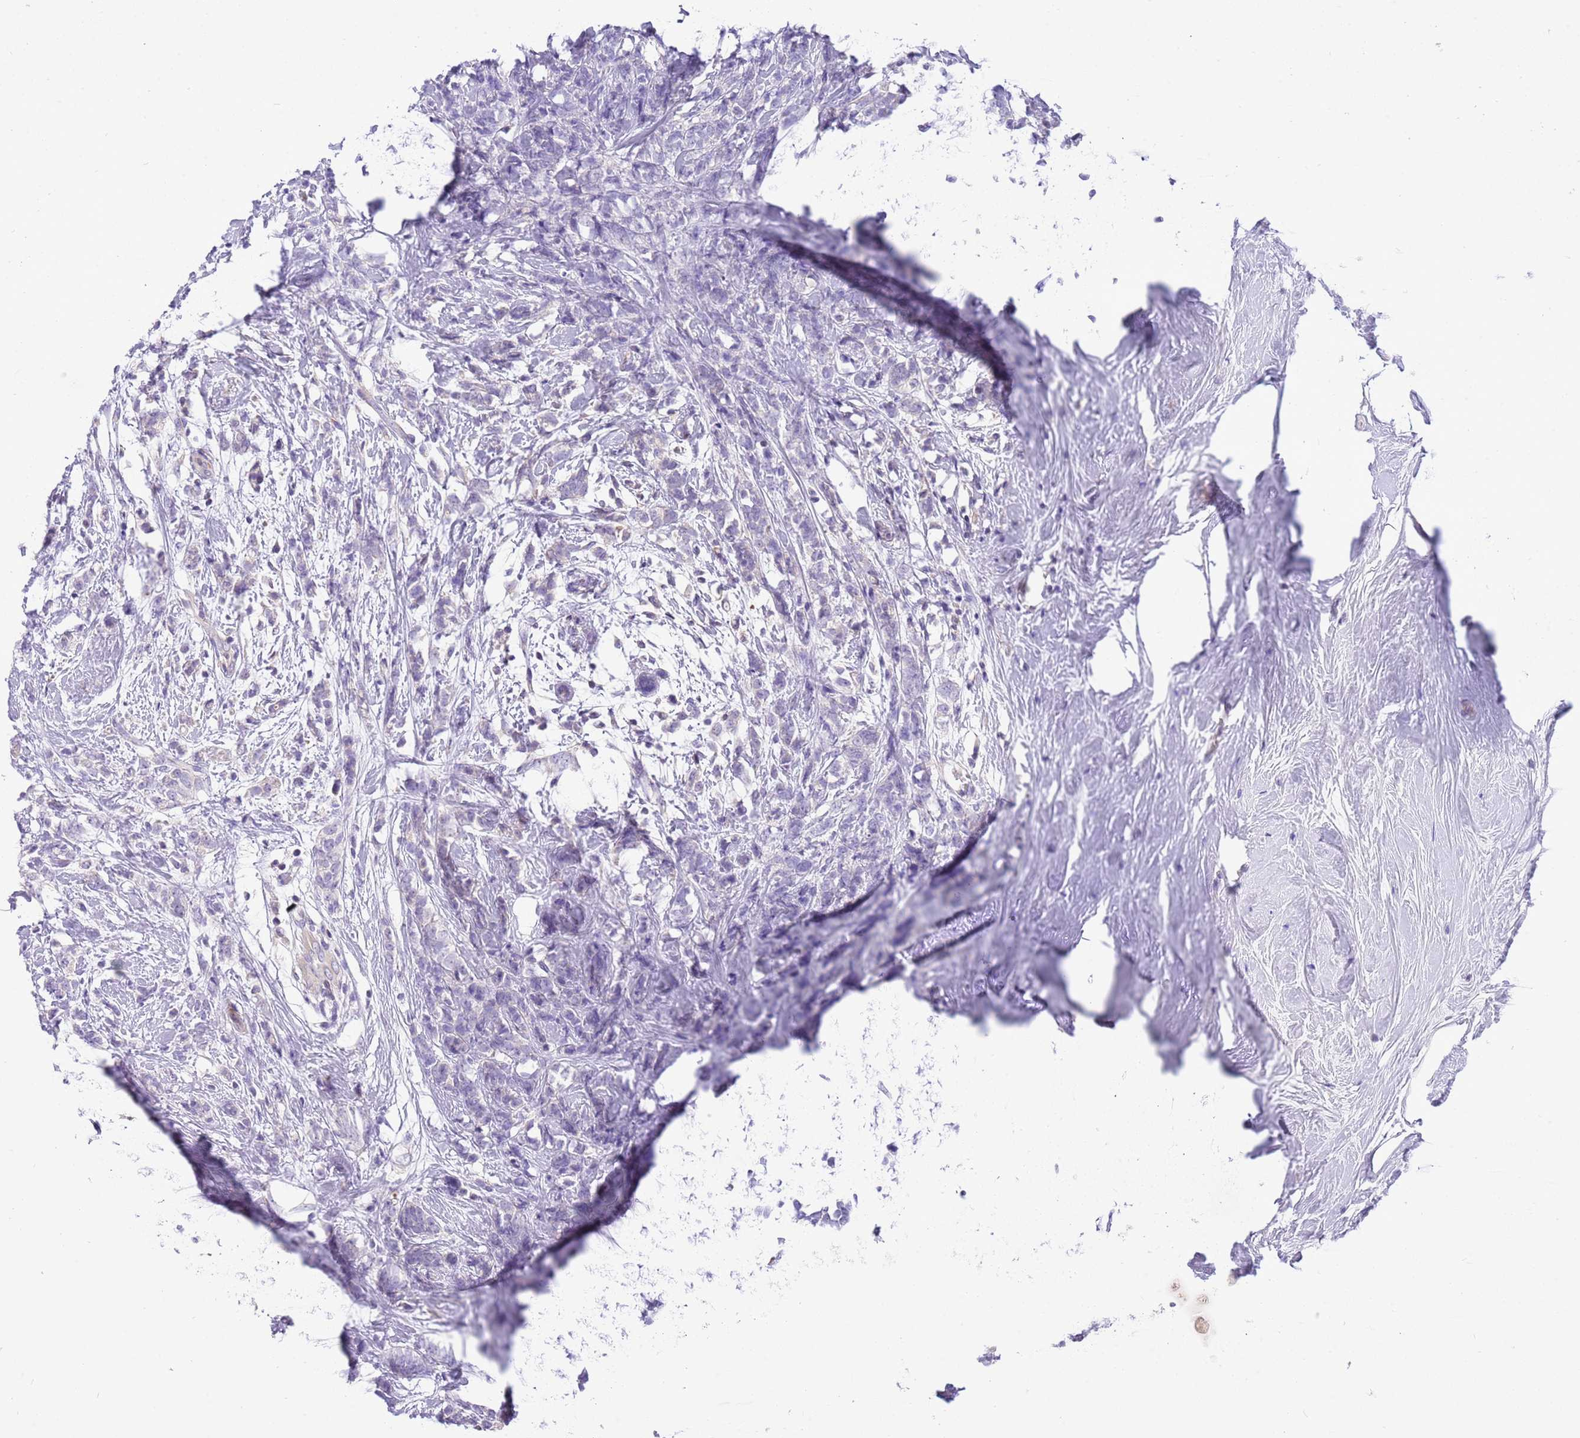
{"staining": {"intensity": "negative", "quantity": "none", "location": "none"}, "tissue": "breast cancer", "cell_type": "Tumor cells", "image_type": "cancer", "snomed": [{"axis": "morphology", "description": "Lobular carcinoma"}, {"axis": "topography", "description": "Breast"}], "caption": "Immunohistochemical staining of human lobular carcinoma (breast) reveals no significant staining in tumor cells.", "gene": "GLCE", "patient": {"sex": "female", "age": 58}}